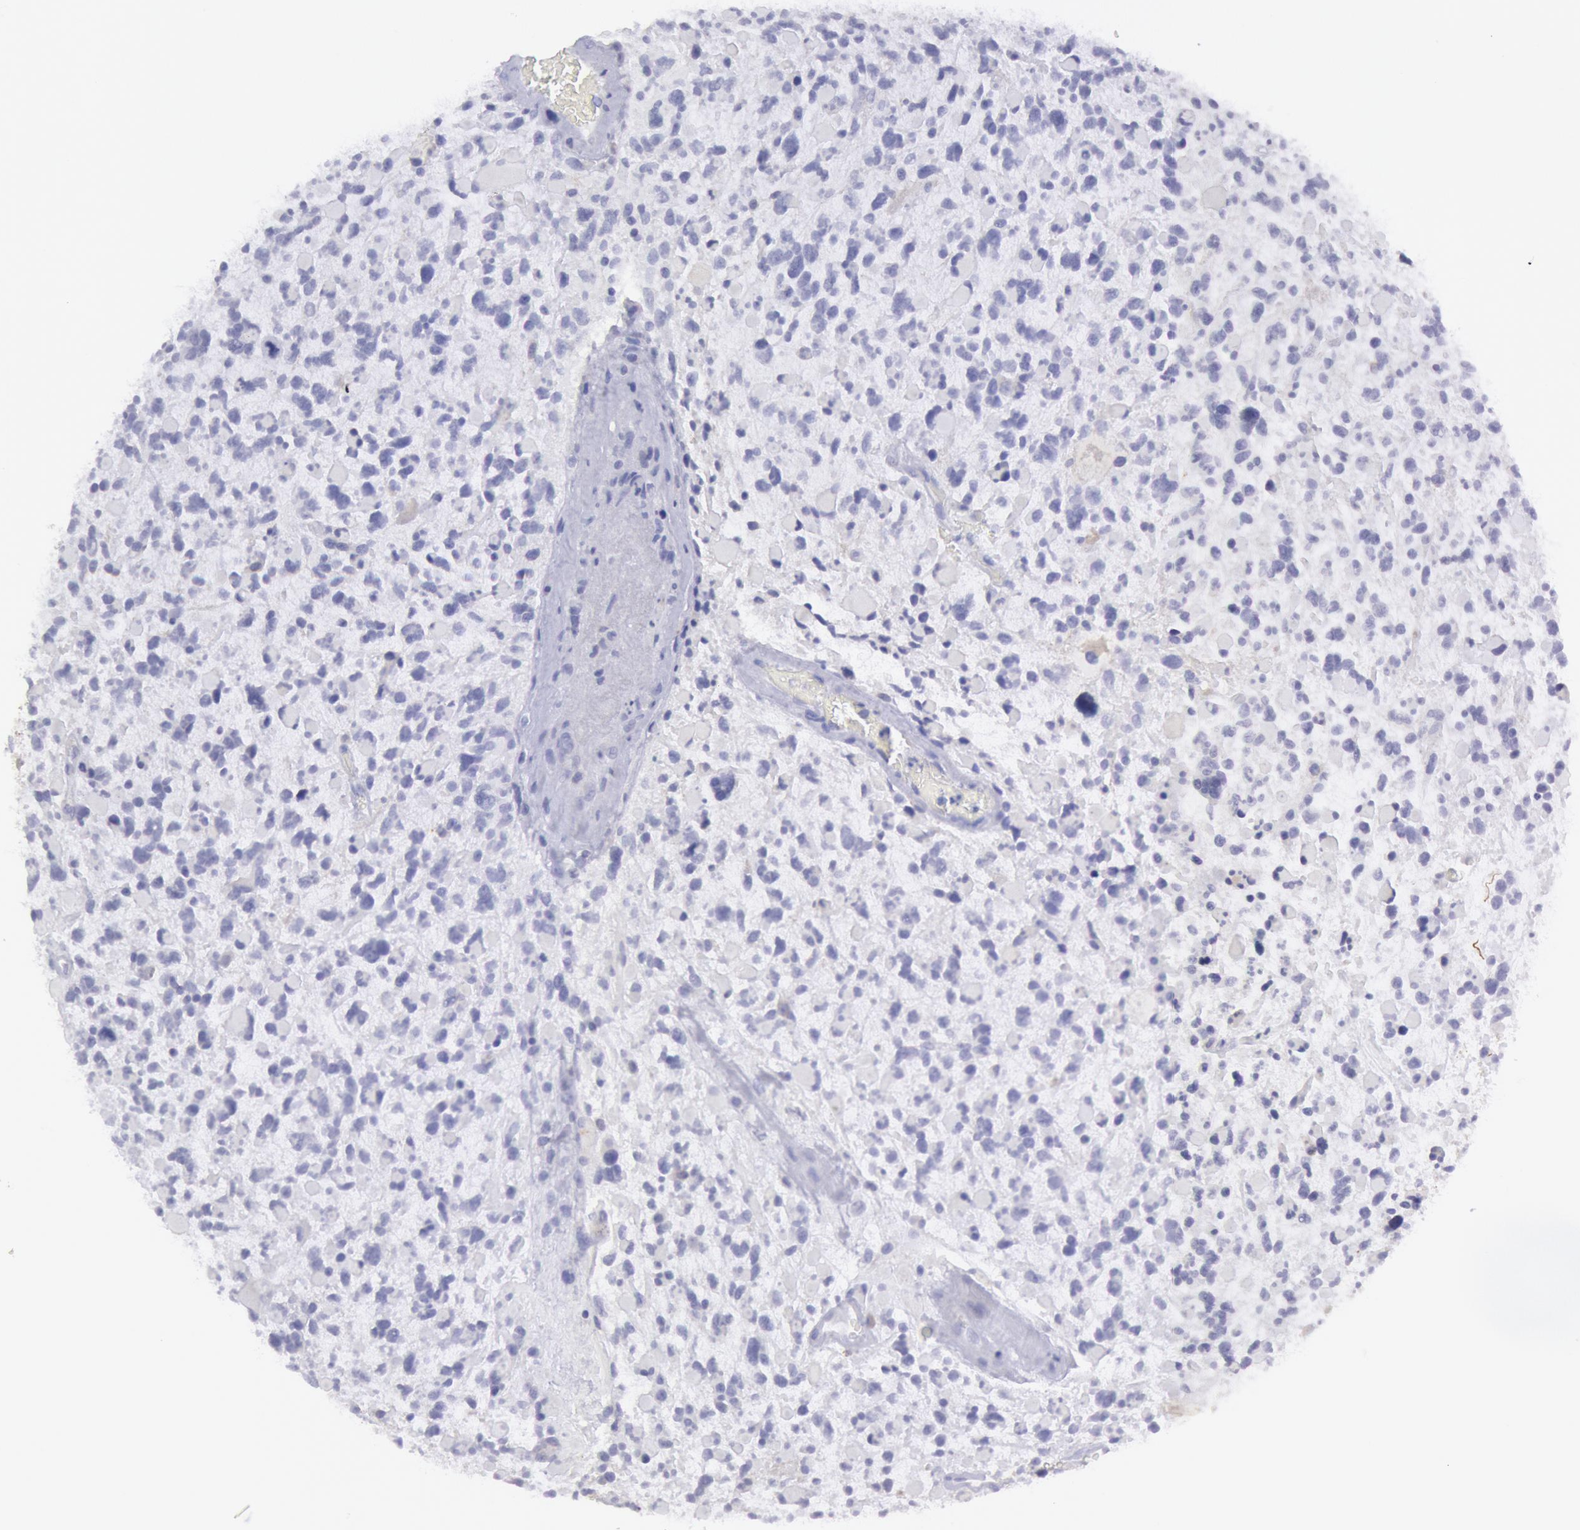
{"staining": {"intensity": "negative", "quantity": "none", "location": "none"}, "tissue": "glioma", "cell_type": "Tumor cells", "image_type": "cancer", "snomed": [{"axis": "morphology", "description": "Glioma, malignant, High grade"}, {"axis": "topography", "description": "Brain"}], "caption": "High power microscopy histopathology image of an immunohistochemistry micrograph of glioma, revealing no significant expression in tumor cells.", "gene": "MYH7", "patient": {"sex": "female", "age": 37}}